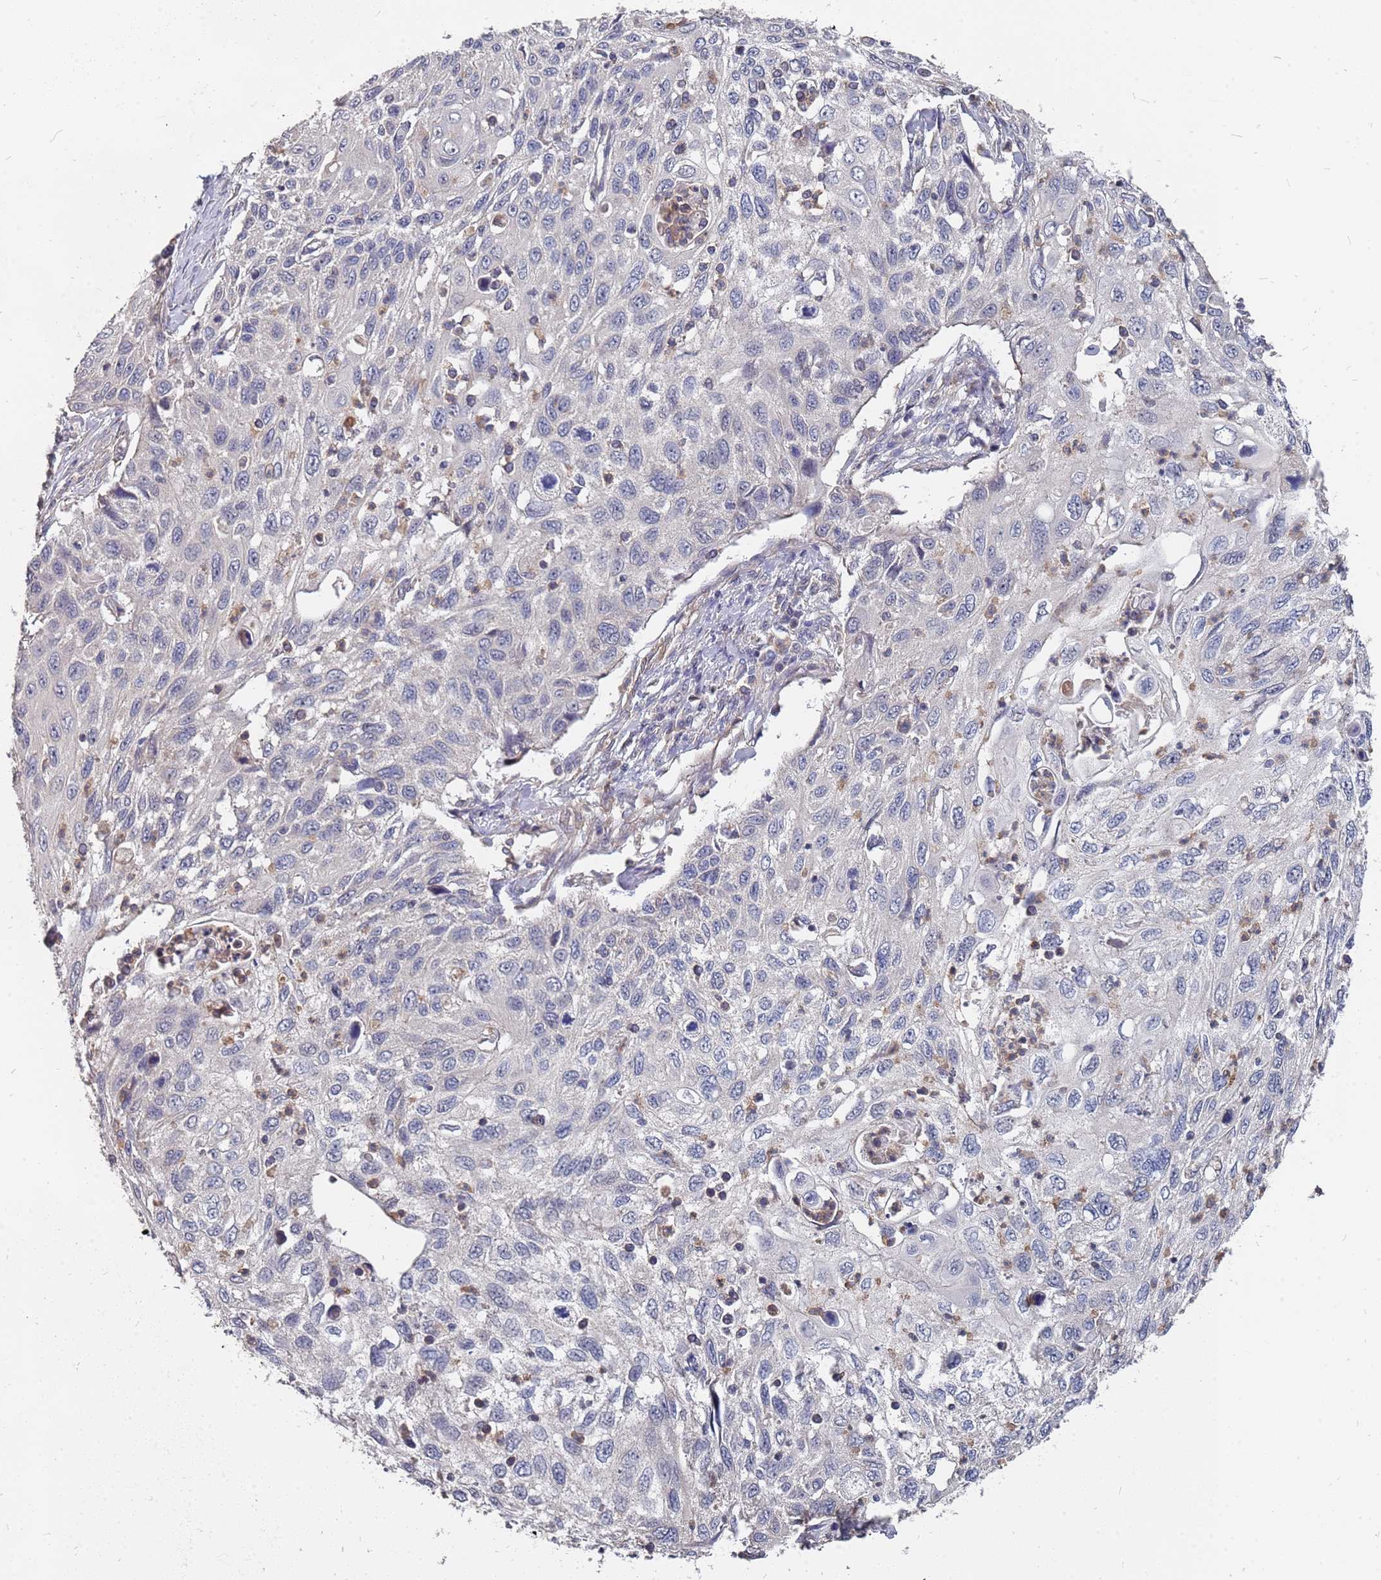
{"staining": {"intensity": "negative", "quantity": "none", "location": "none"}, "tissue": "cervical cancer", "cell_type": "Tumor cells", "image_type": "cancer", "snomed": [{"axis": "morphology", "description": "Squamous cell carcinoma, NOS"}, {"axis": "topography", "description": "Cervix"}], "caption": "This is a micrograph of IHC staining of cervical squamous cell carcinoma, which shows no positivity in tumor cells.", "gene": "TCEANC2", "patient": {"sex": "female", "age": 70}}